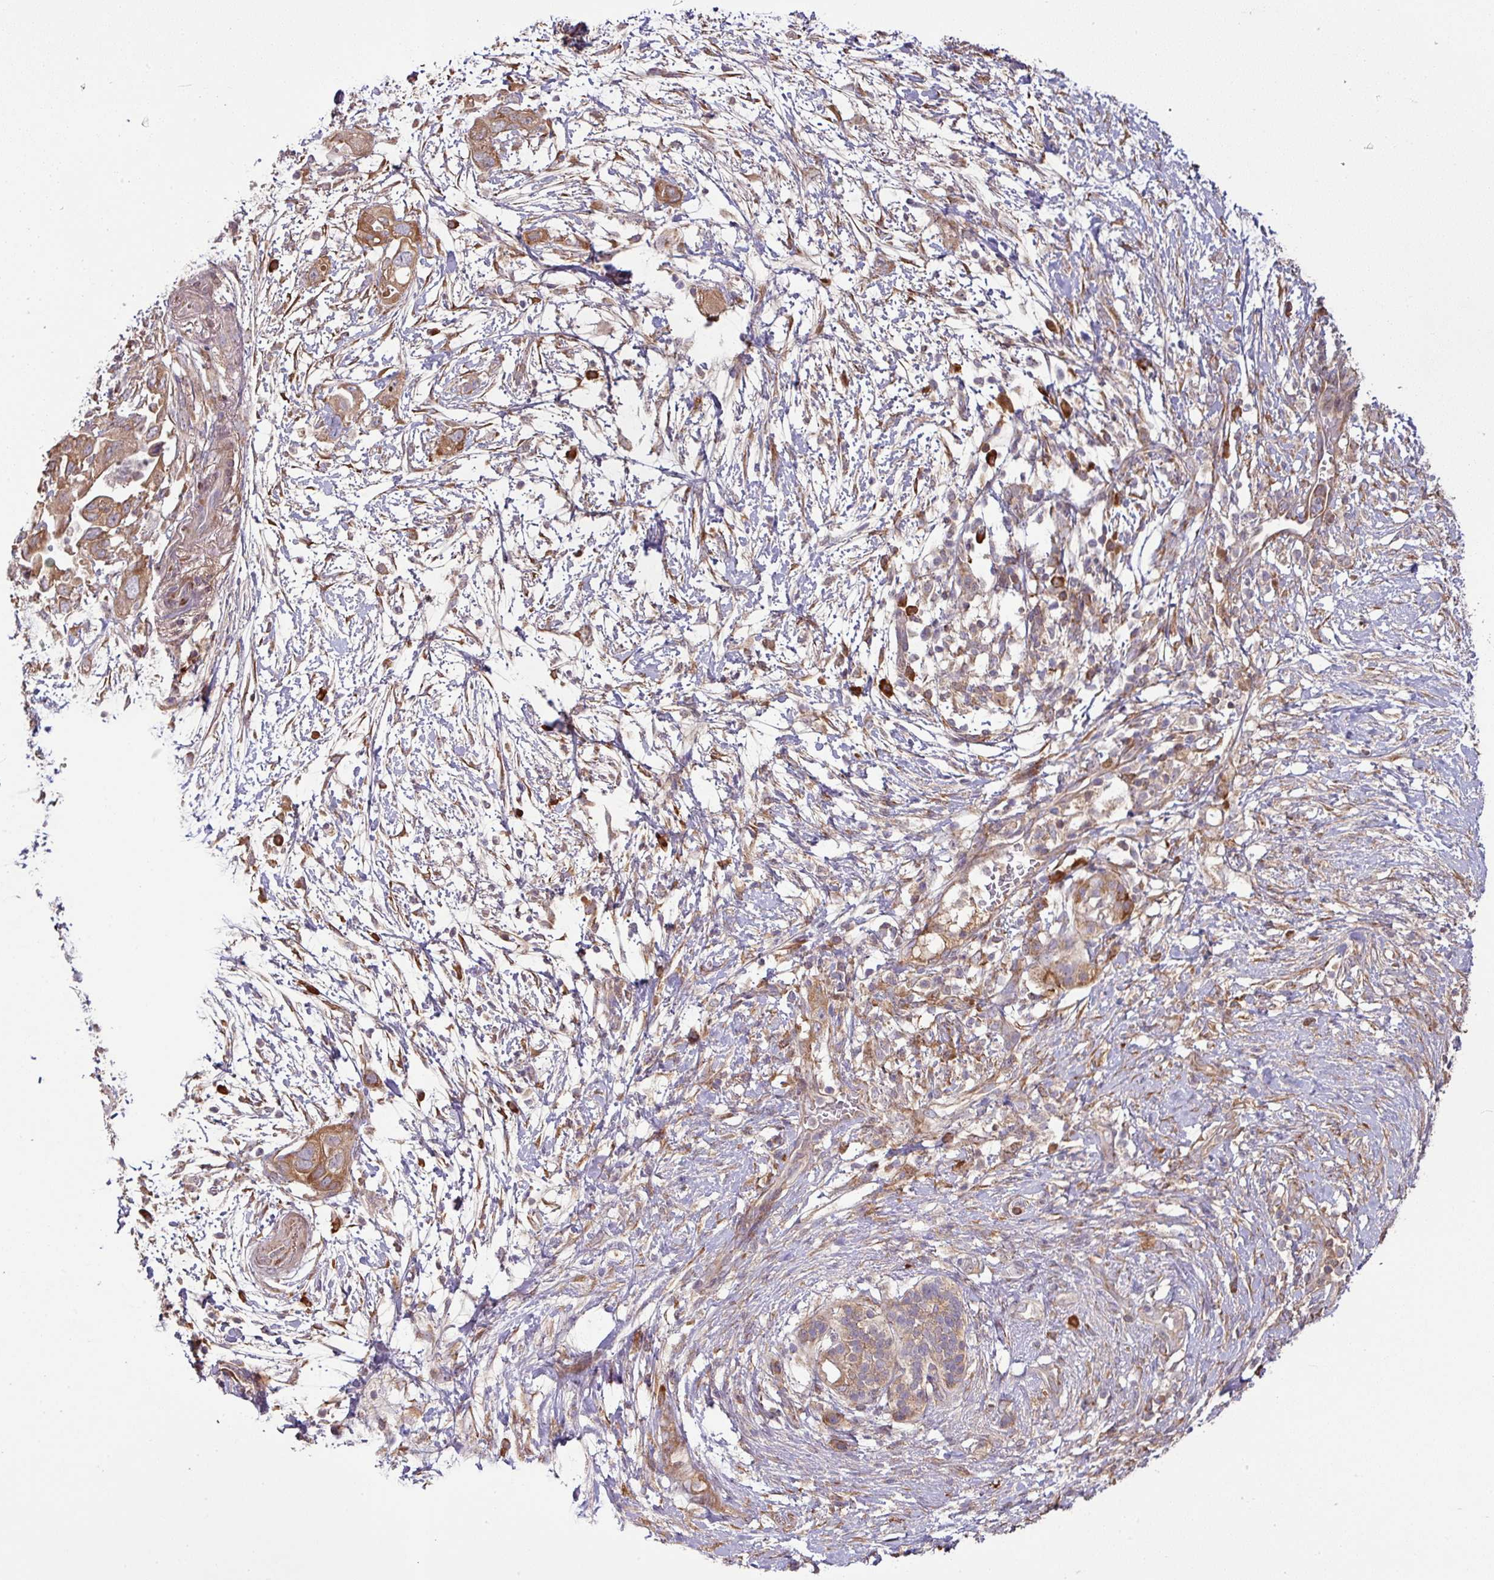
{"staining": {"intensity": "moderate", "quantity": ">75%", "location": "cytoplasmic/membranous"}, "tissue": "pancreatic cancer", "cell_type": "Tumor cells", "image_type": "cancer", "snomed": [{"axis": "morphology", "description": "Adenocarcinoma, NOS"}, {"axis": "topography", "description": "Pancreas"}], "caption": "Pancreatic adenocarcinoma tissue demonstrates moderate cytoplasmic/membranous positivity in approximately >75% of tumor cells", "gene": "GALP", "patient": {"sex": "female", "age": 72}}